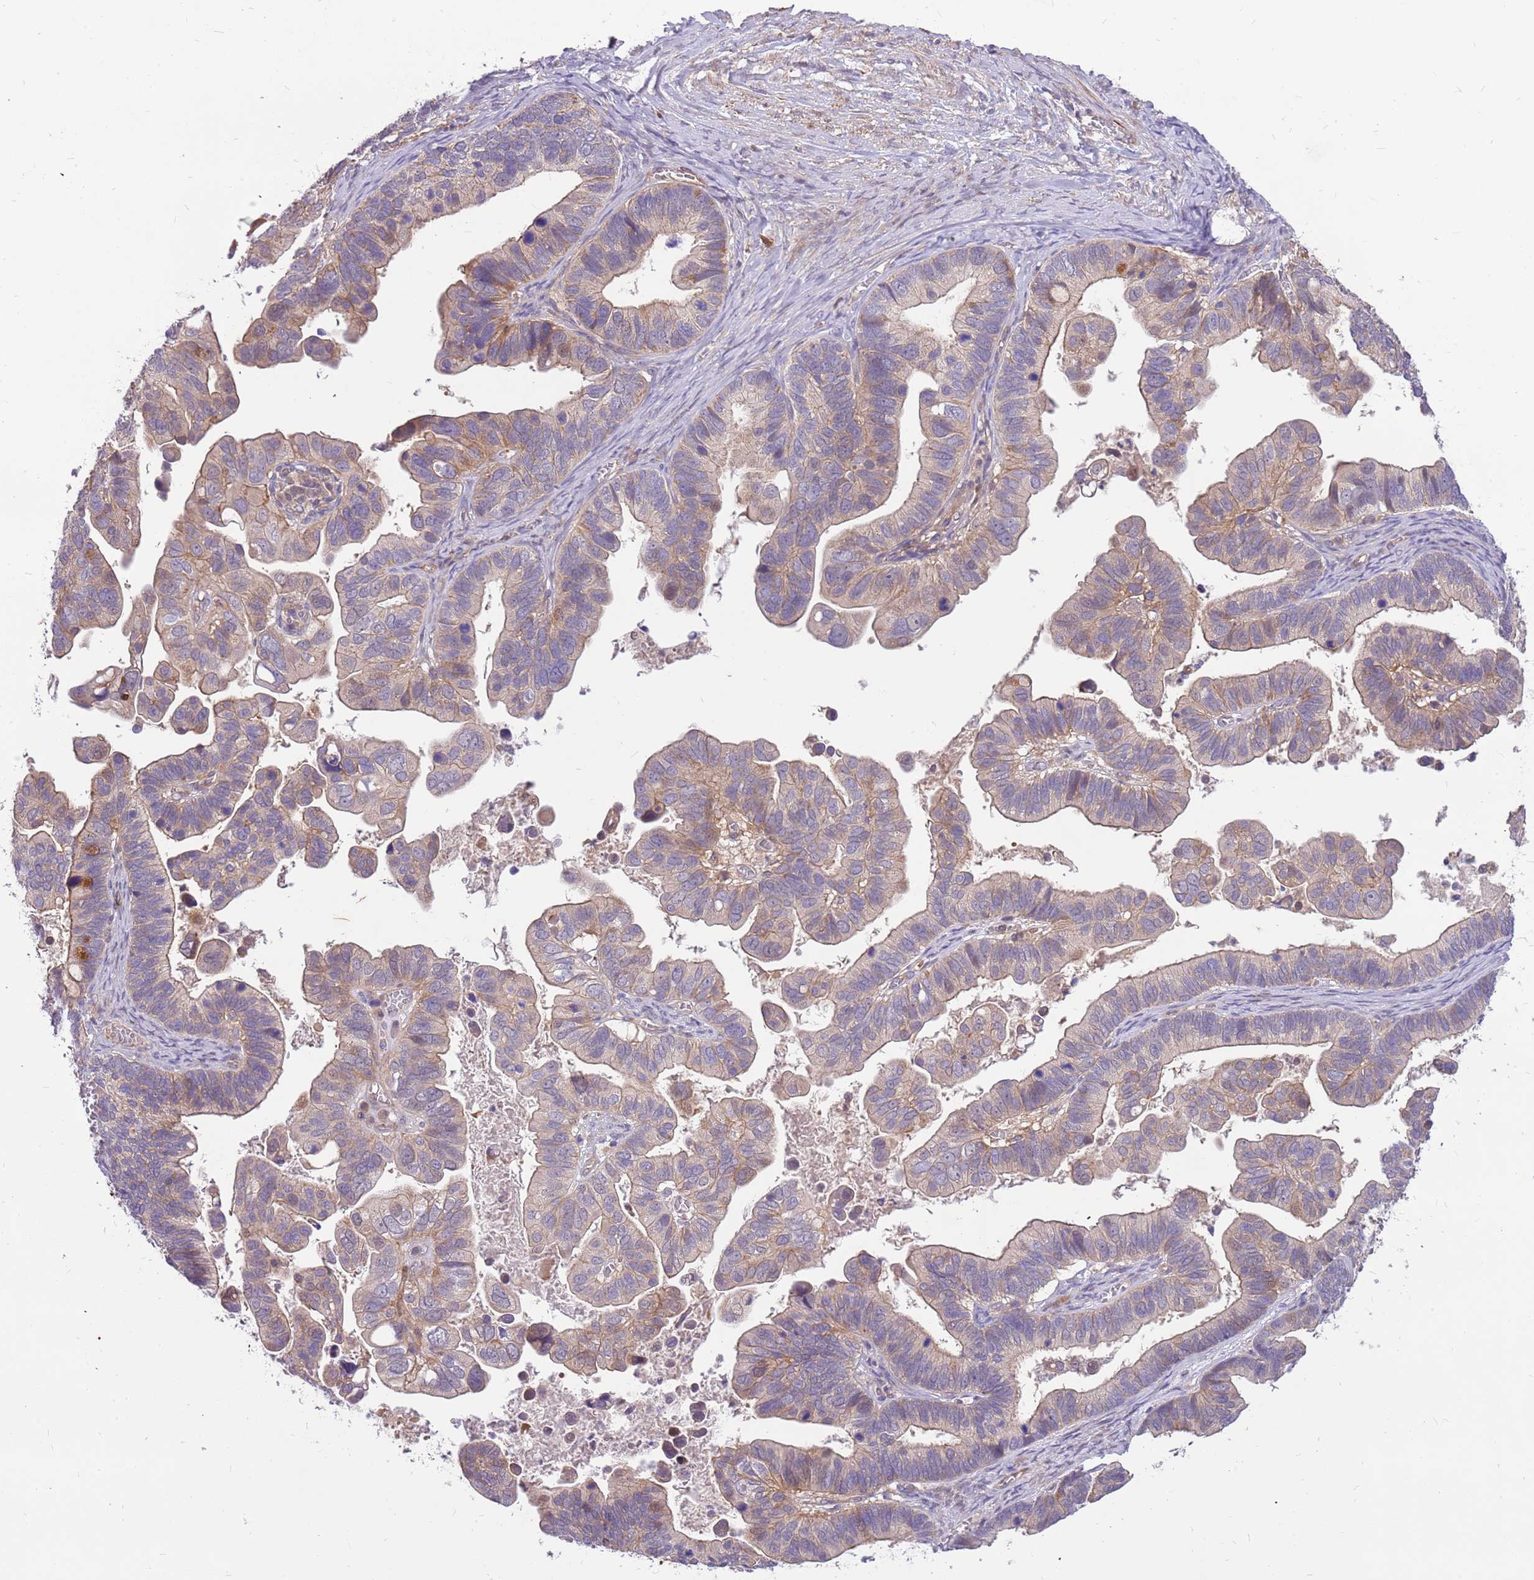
{"staining": {"intensity": "moderate", "quantity": "25%-75%", "location": "cytoplasmic/membranous"}, "tissue": "ovarian cancer", "cell_type": "Tumor cells", "image_type": "cancer", "snomed": [{"axis": "morphology", "description": "Cystadenocarcinoma, serous, NOS"}, {"axis": "topography", "description": "Ovary"}], "caption": "Protein analysis of ovarian cancer (serous cystadenocarcinoma) tissue exhibits moderate cytoplasmic/membranous expression in about 25%-75% of tumor cells.", "gene": "MVD", "patient": {"sex": "female", "age": 56}}